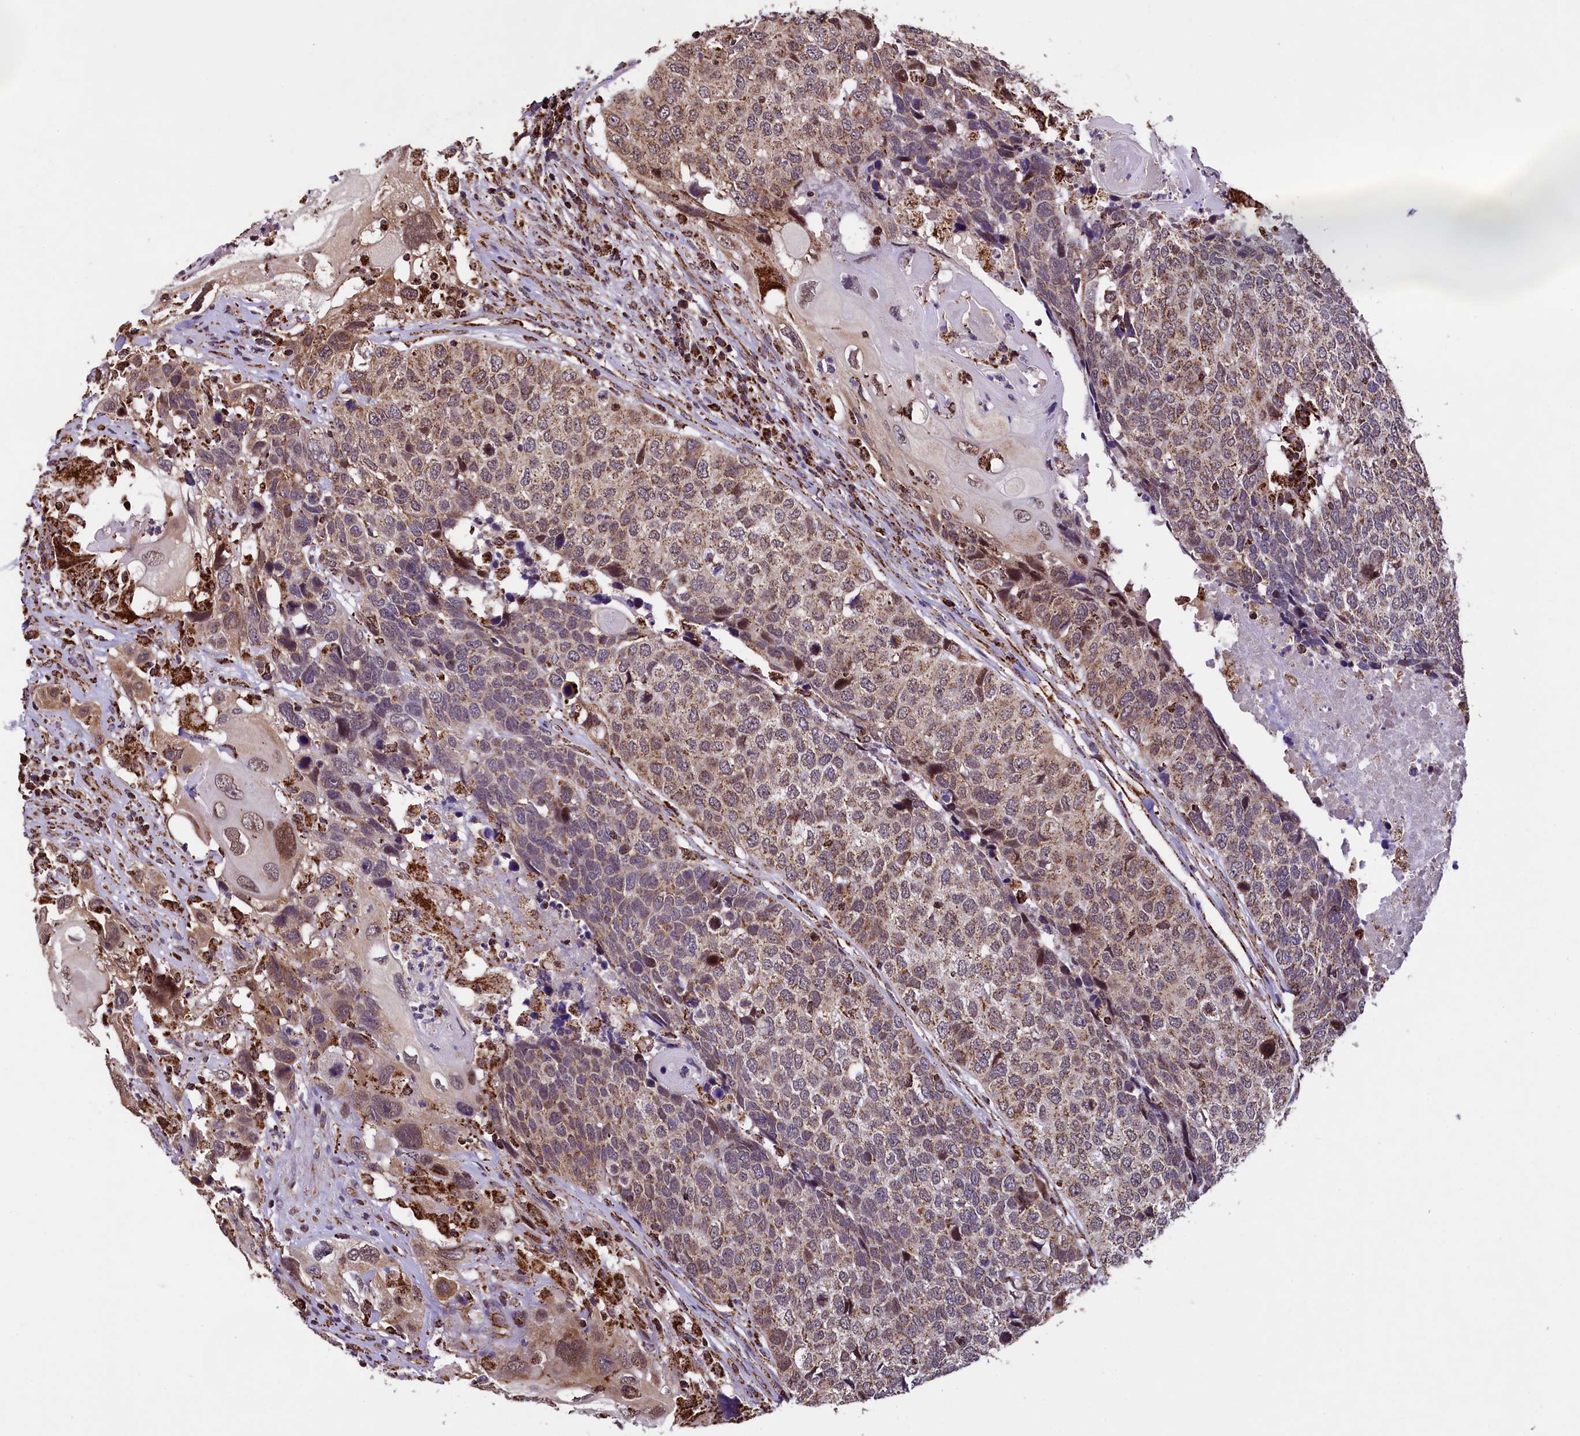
{"staining": {"intensity": "moderate", "quantity": "25%-75%", "location": "cytoplasmic/membranous"}, "tissue": "head and neck cancer", "cell_type": "Tumor cells", "image_type": "cancer", "snomed": [{"axis": "morphology", "description": "Squamous cell carcinoma, NOS"}, {"axis": "topography", "description": "Head-Neck"}], "caption": "This image reveals IHC staining of human head and neck cancer, with medium moderate cytoplasmic/membranous staining in about 25%-75% of tumor cells.", "gene": "KLC2", "patient": {"sex": "male", "age": 66}}